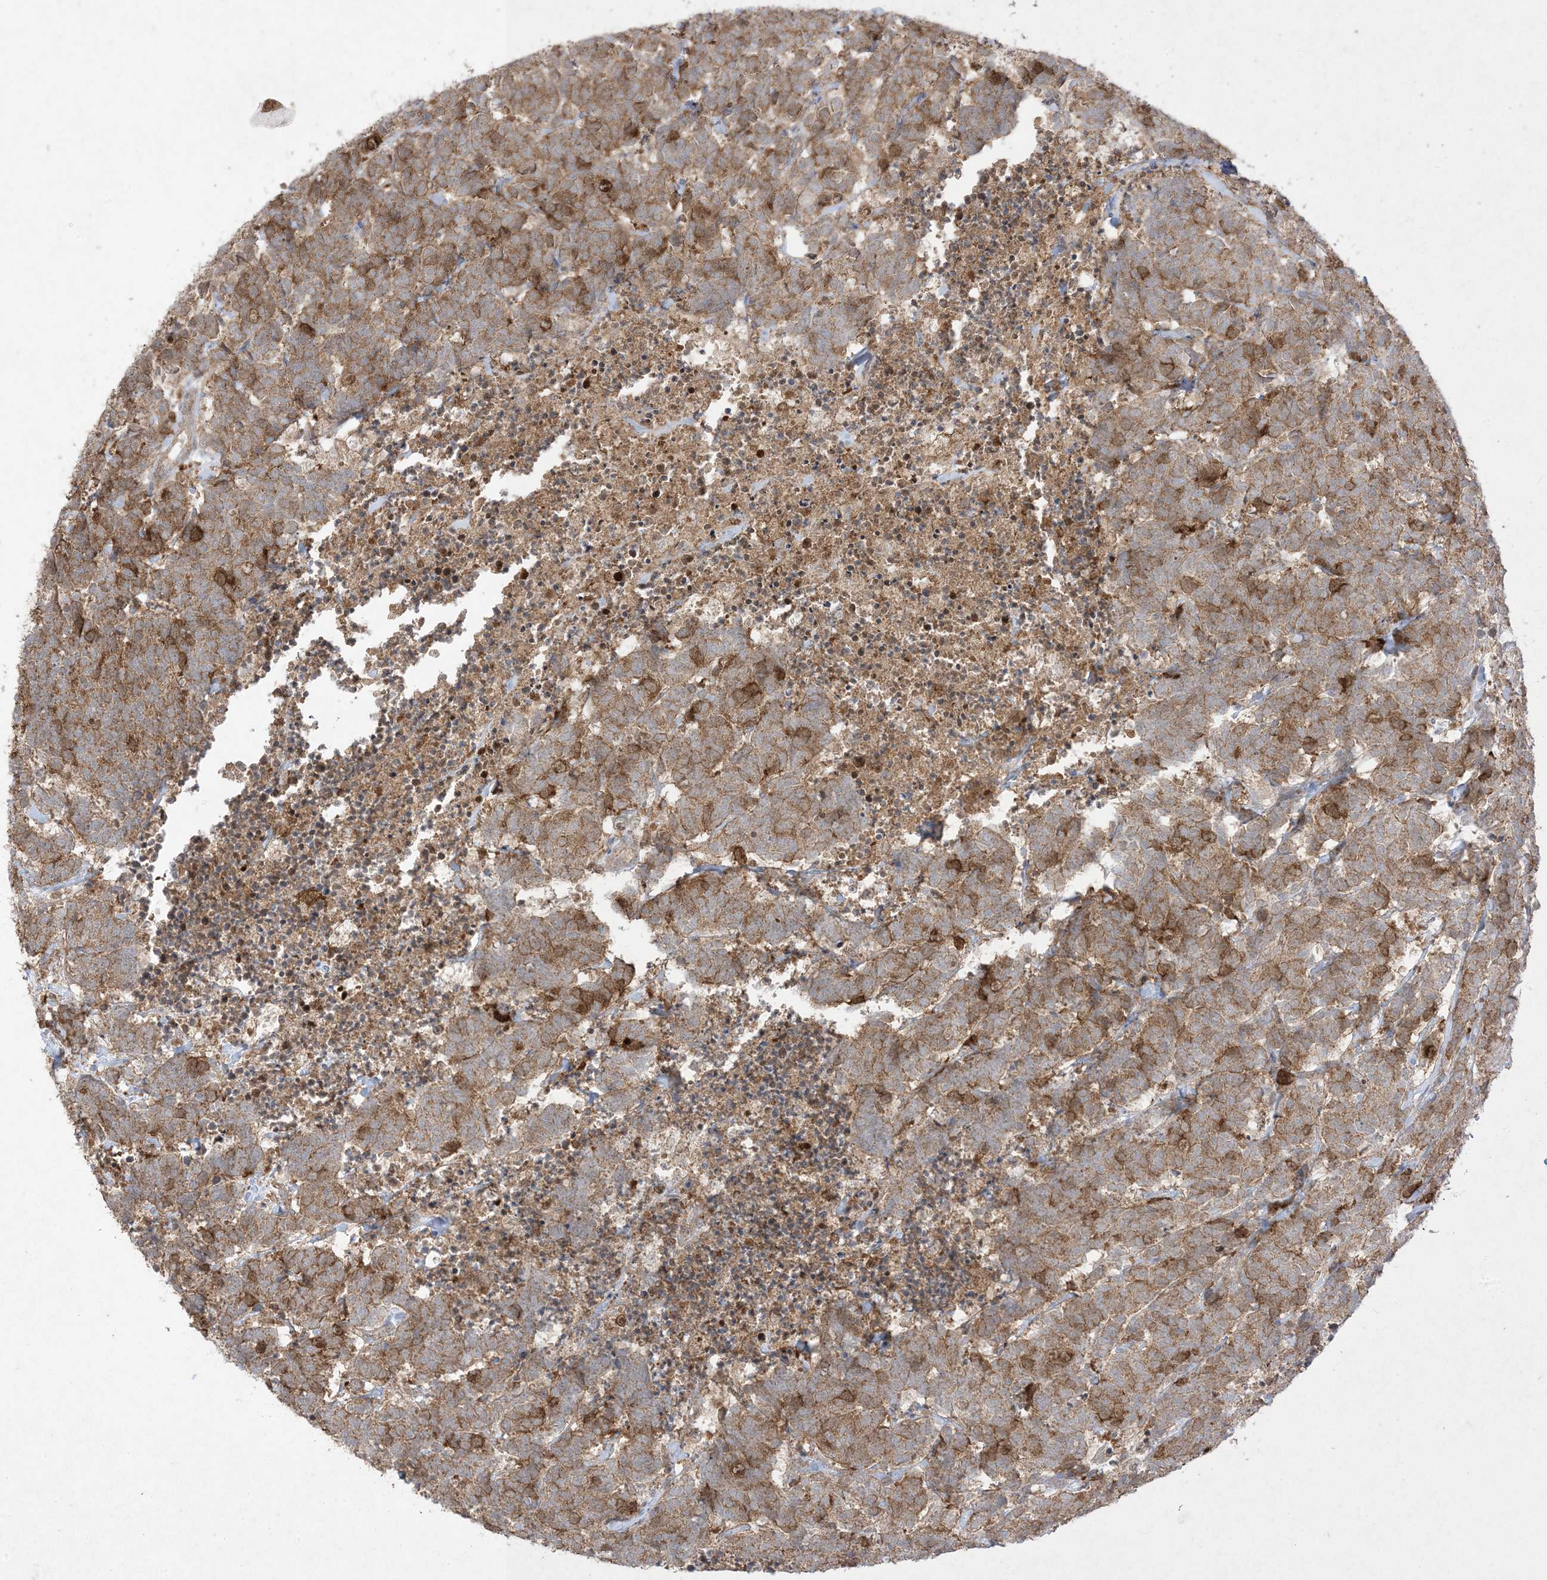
{"staining": {"intensity": "moderate", "quantity": ">75%", "location": "cytoplasmic/membranous"}, "tissue": "carcinoid", "cell_type": "Tumor cells", "image_type": "cancer", "snomed": [{"axis": "morphology", "description": "Carcinoma, NOS"}, {"axis": "morphology", "description": "Carcinoid, malignant, NOS"}, {"axis": "topography", "description": "Urinary bladder"}], "caption": "A medium amount of moderate cytoplasmic/membranous positivity is seen in about >75% of tumor cells in carcinoid tissue. (DAB IHC, brown staining for protein, blue staining for nuclei).", "gene": "UBE2C", "patient": {"sex": "male", "age": 57}}